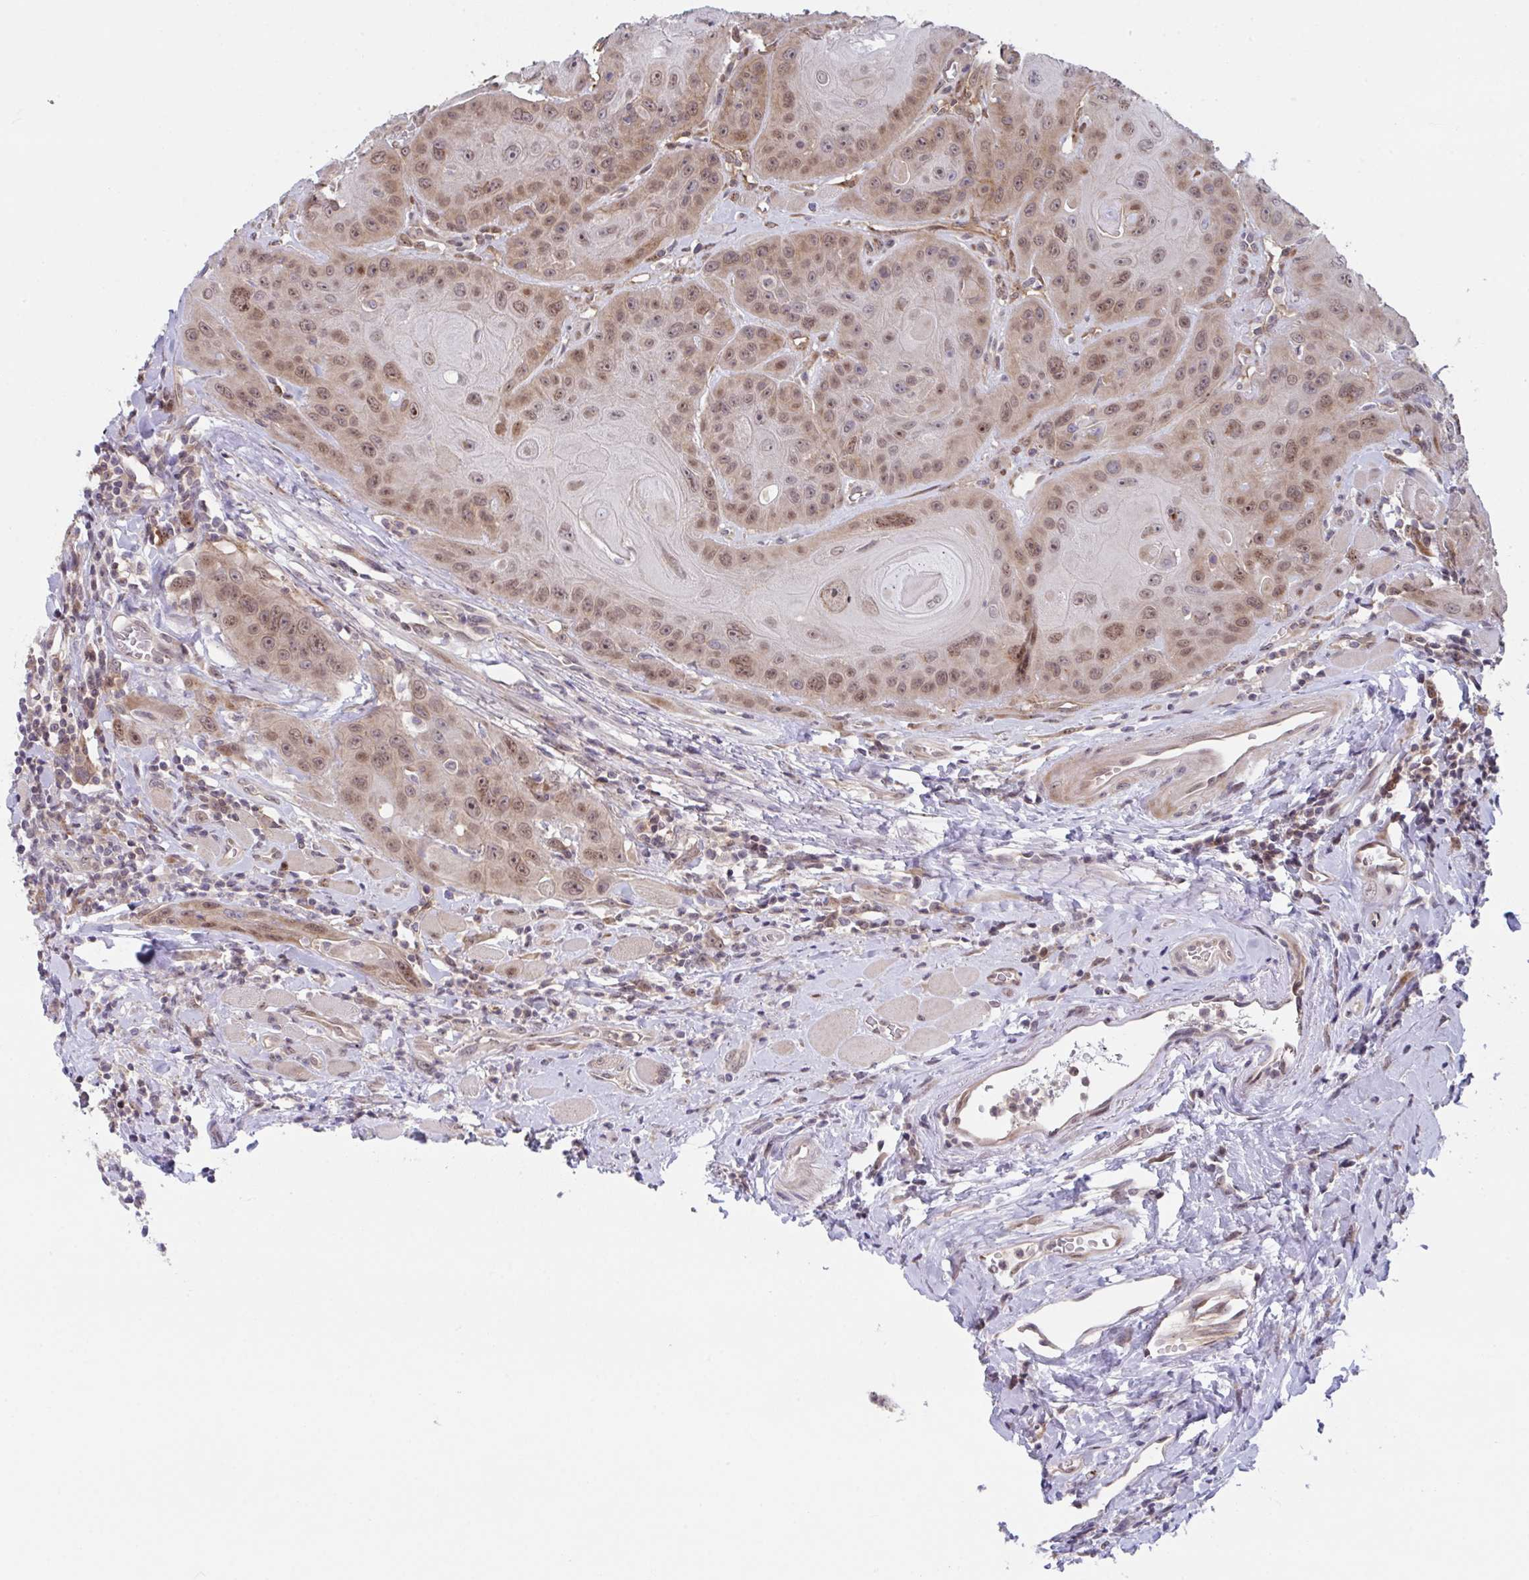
{"staining": {"intensity": "moderate", "quantity": ">75%", "location": "cytoplasmic/membranous,nuclear"}, "tissue": "head and neck cancer", "cell_type": "Tumor cells", "image_type": "cancer", "snomed": [{"axis": "morphology", "description": "Squamous cell carcinoma, NOS"}, {"axis": "topography", "description": "Head-Neck"}], "caption": "An image of human head and neck cancer stained for a protein shows moderate cytoplasmic/membranous and nuclear brown staining in tumor cells.", "gene": "RBM18", "patient": {"sex": "female", "age": 59}}